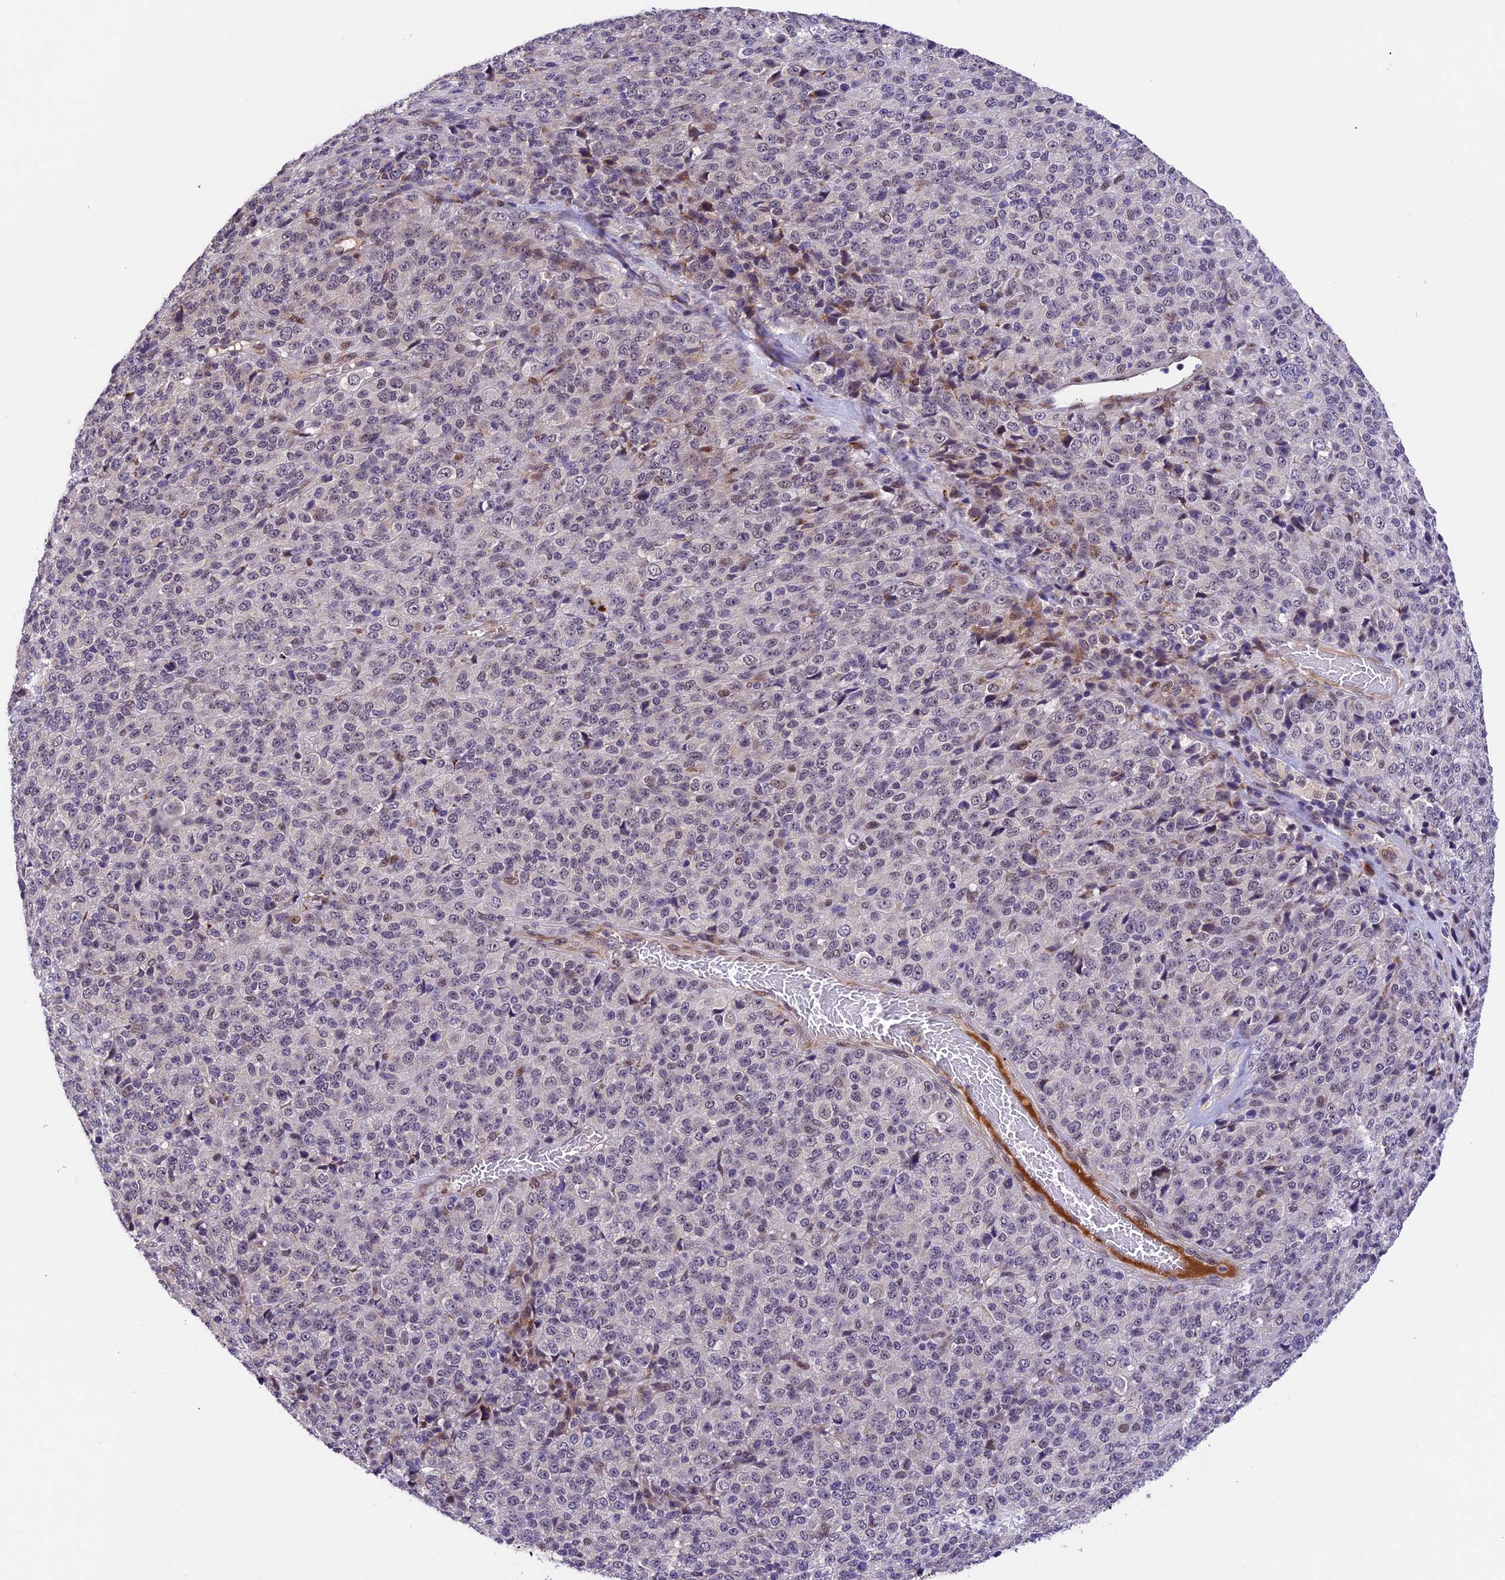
{"staining": {"intensity": "negative", "quantity": "none", "location": "none"}, "tissue": "melanoma", "cell_type": "Tumor cells", "image_type": "cancer", "snomed": [{"axis": "morphology", "description": "Malignant melanoma, Metastatic site"}, {"axis": "topography", "description": "Brain"}], "caption": "Tumor cells are negative for protein expression in human malignant melanoma (metastatic site).", "gene": "FBXO45", "patient": {"sex": "female", "age": 56}}